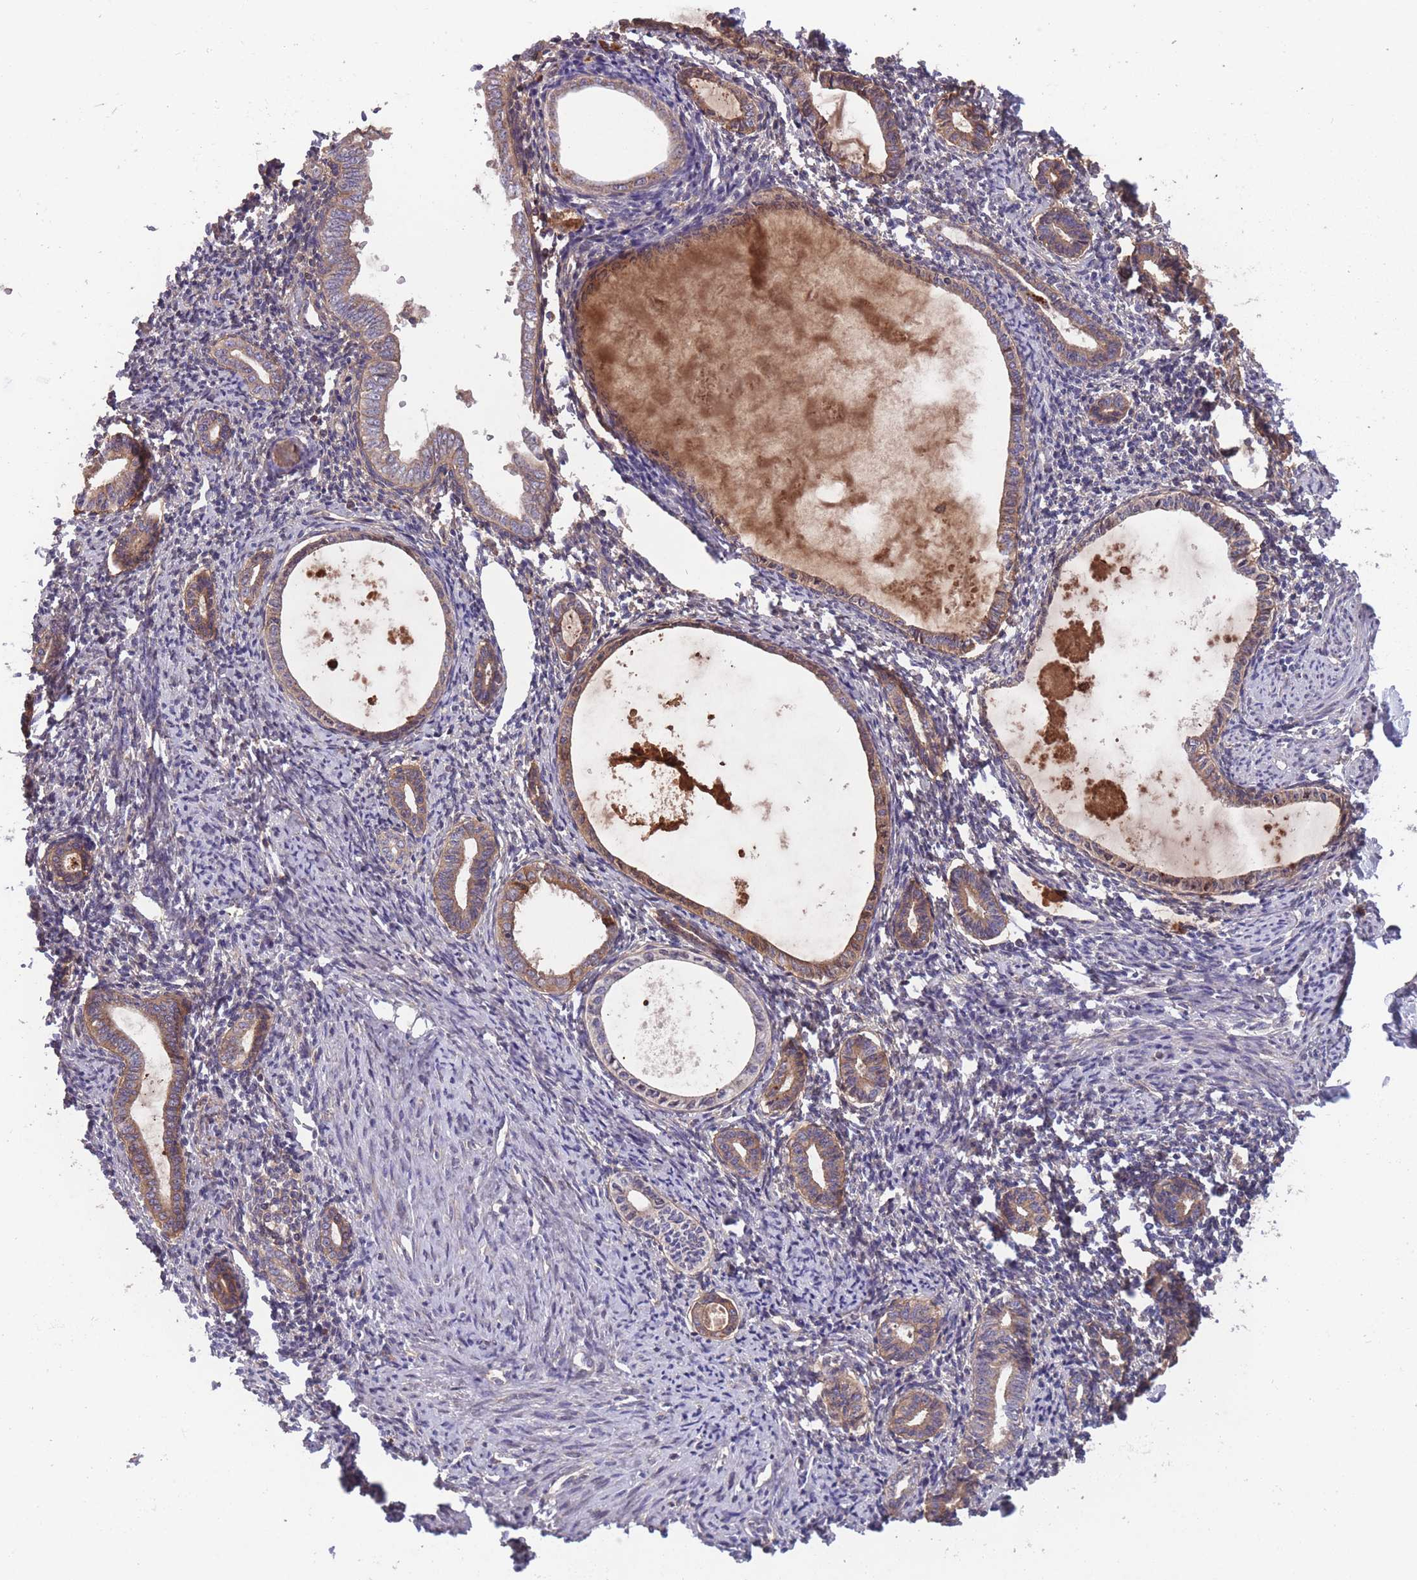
{"staining": {"intensity": "negative", "quantity": "none", "location": "none"}, "tissue": "endometrium", "cell_type": "Cells in endometrial stroma", "image_type": "normal", "snomed": [{"axis": "morphology", "description": "Normal tissue, NOS"}, {"axis": "topography", "description": "Endometrium"}], "caption": "High power microscopy photomicrograph of an immunohistochemistry micrograph of unremarkable endometrium, revealing no significant expression in cells in endometrial stroma.", "gene": "ITPKC", "patient": {"sex": "female", "age": 63}}